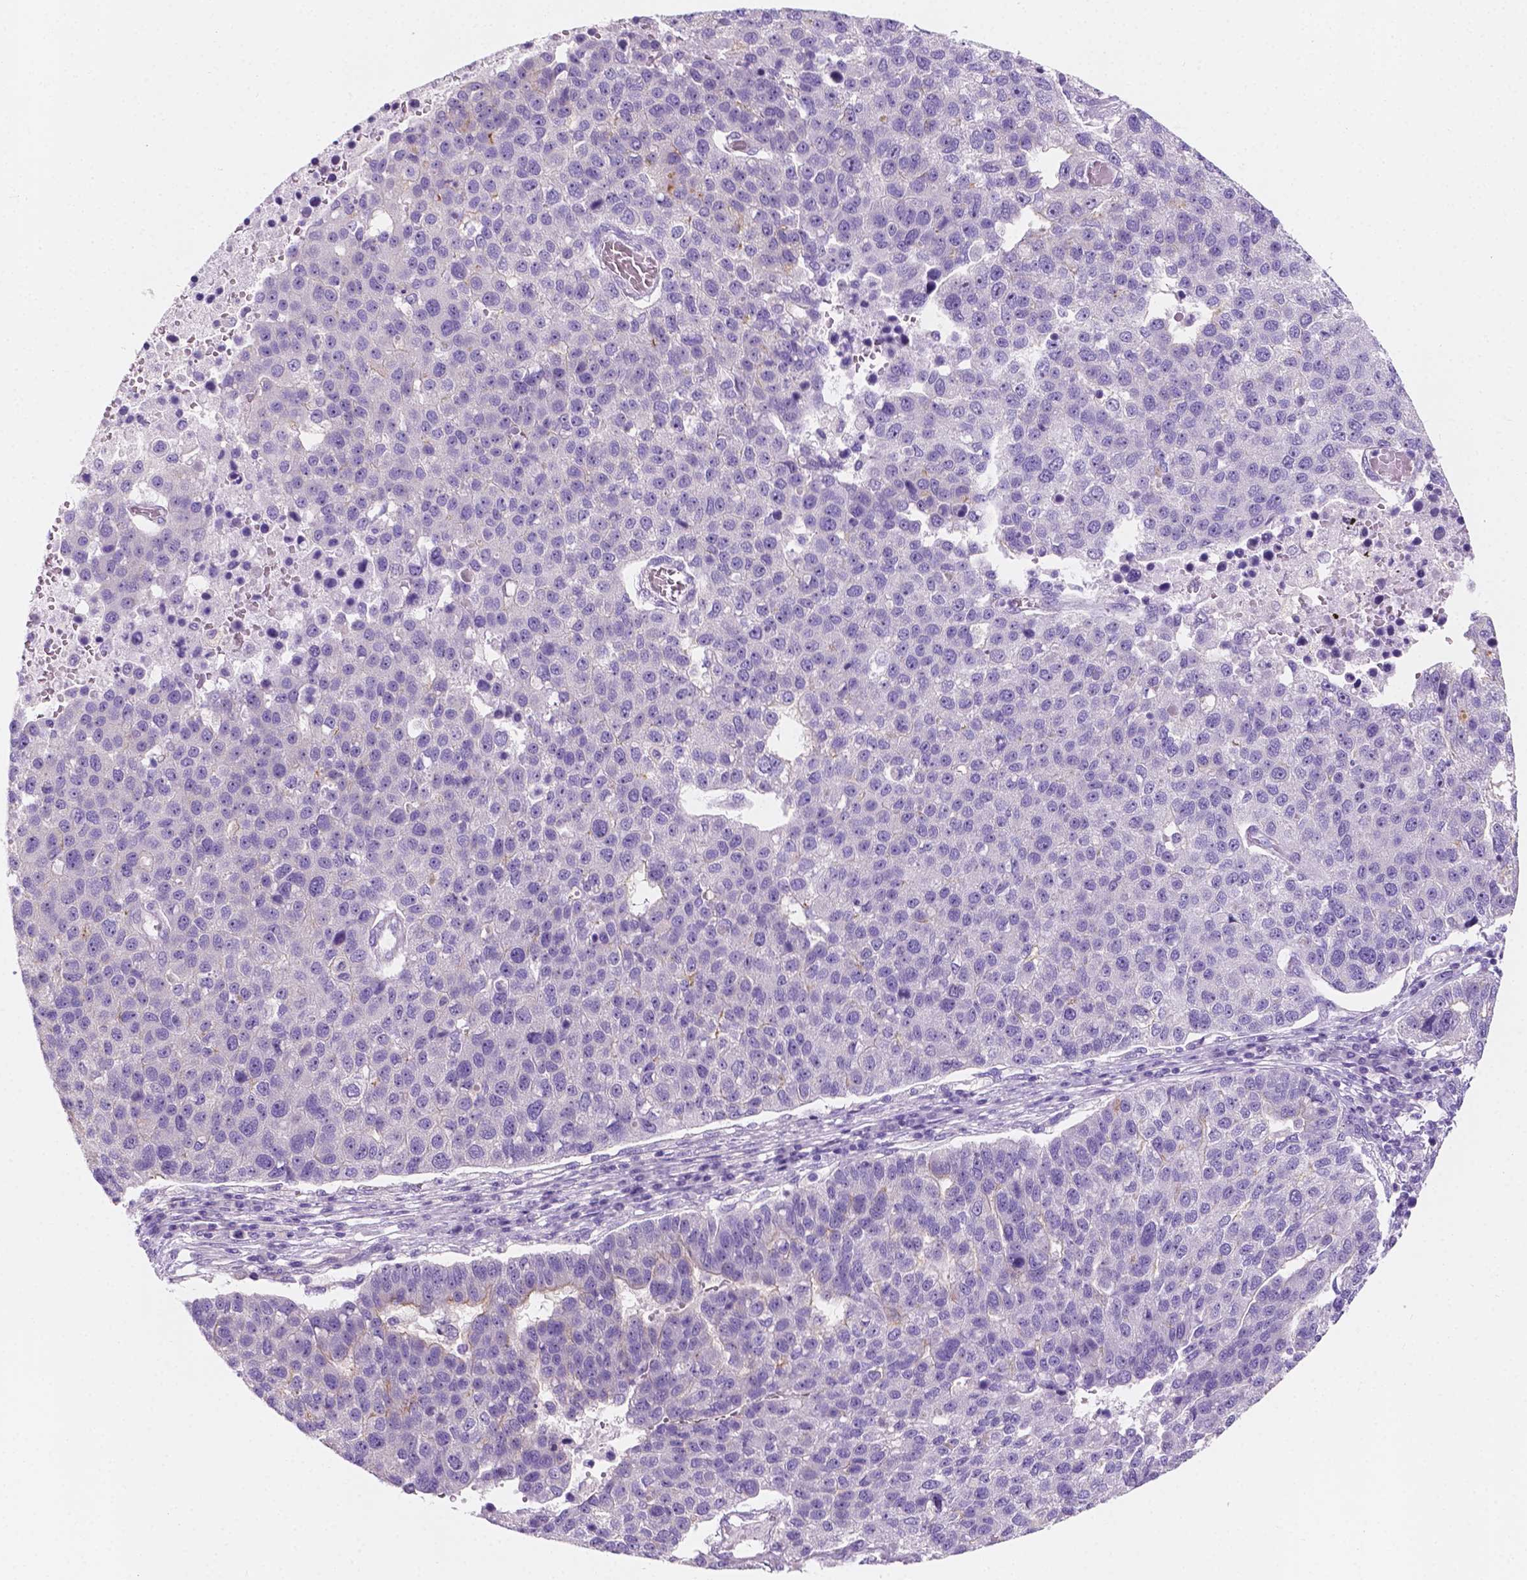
{"staining": {"intensity": "negative", "quantity": "none", "location": "none"}, "tissue": "pancreatic cancer", "cell_type": "Tumor cells", "image_type": "cancer", "snomed": [{"axis": "morphology", "description": "Adenocarcinoma, NOS"}, {"axis": "topography", "description": "Pancreas"}], "caption": "Photomicrograph shows no protein staining in tumor cells of pancreatic adenocarcinoma tissue.", "gene": "SIRT2", "patient": {"sex": "female", "age": 61}}